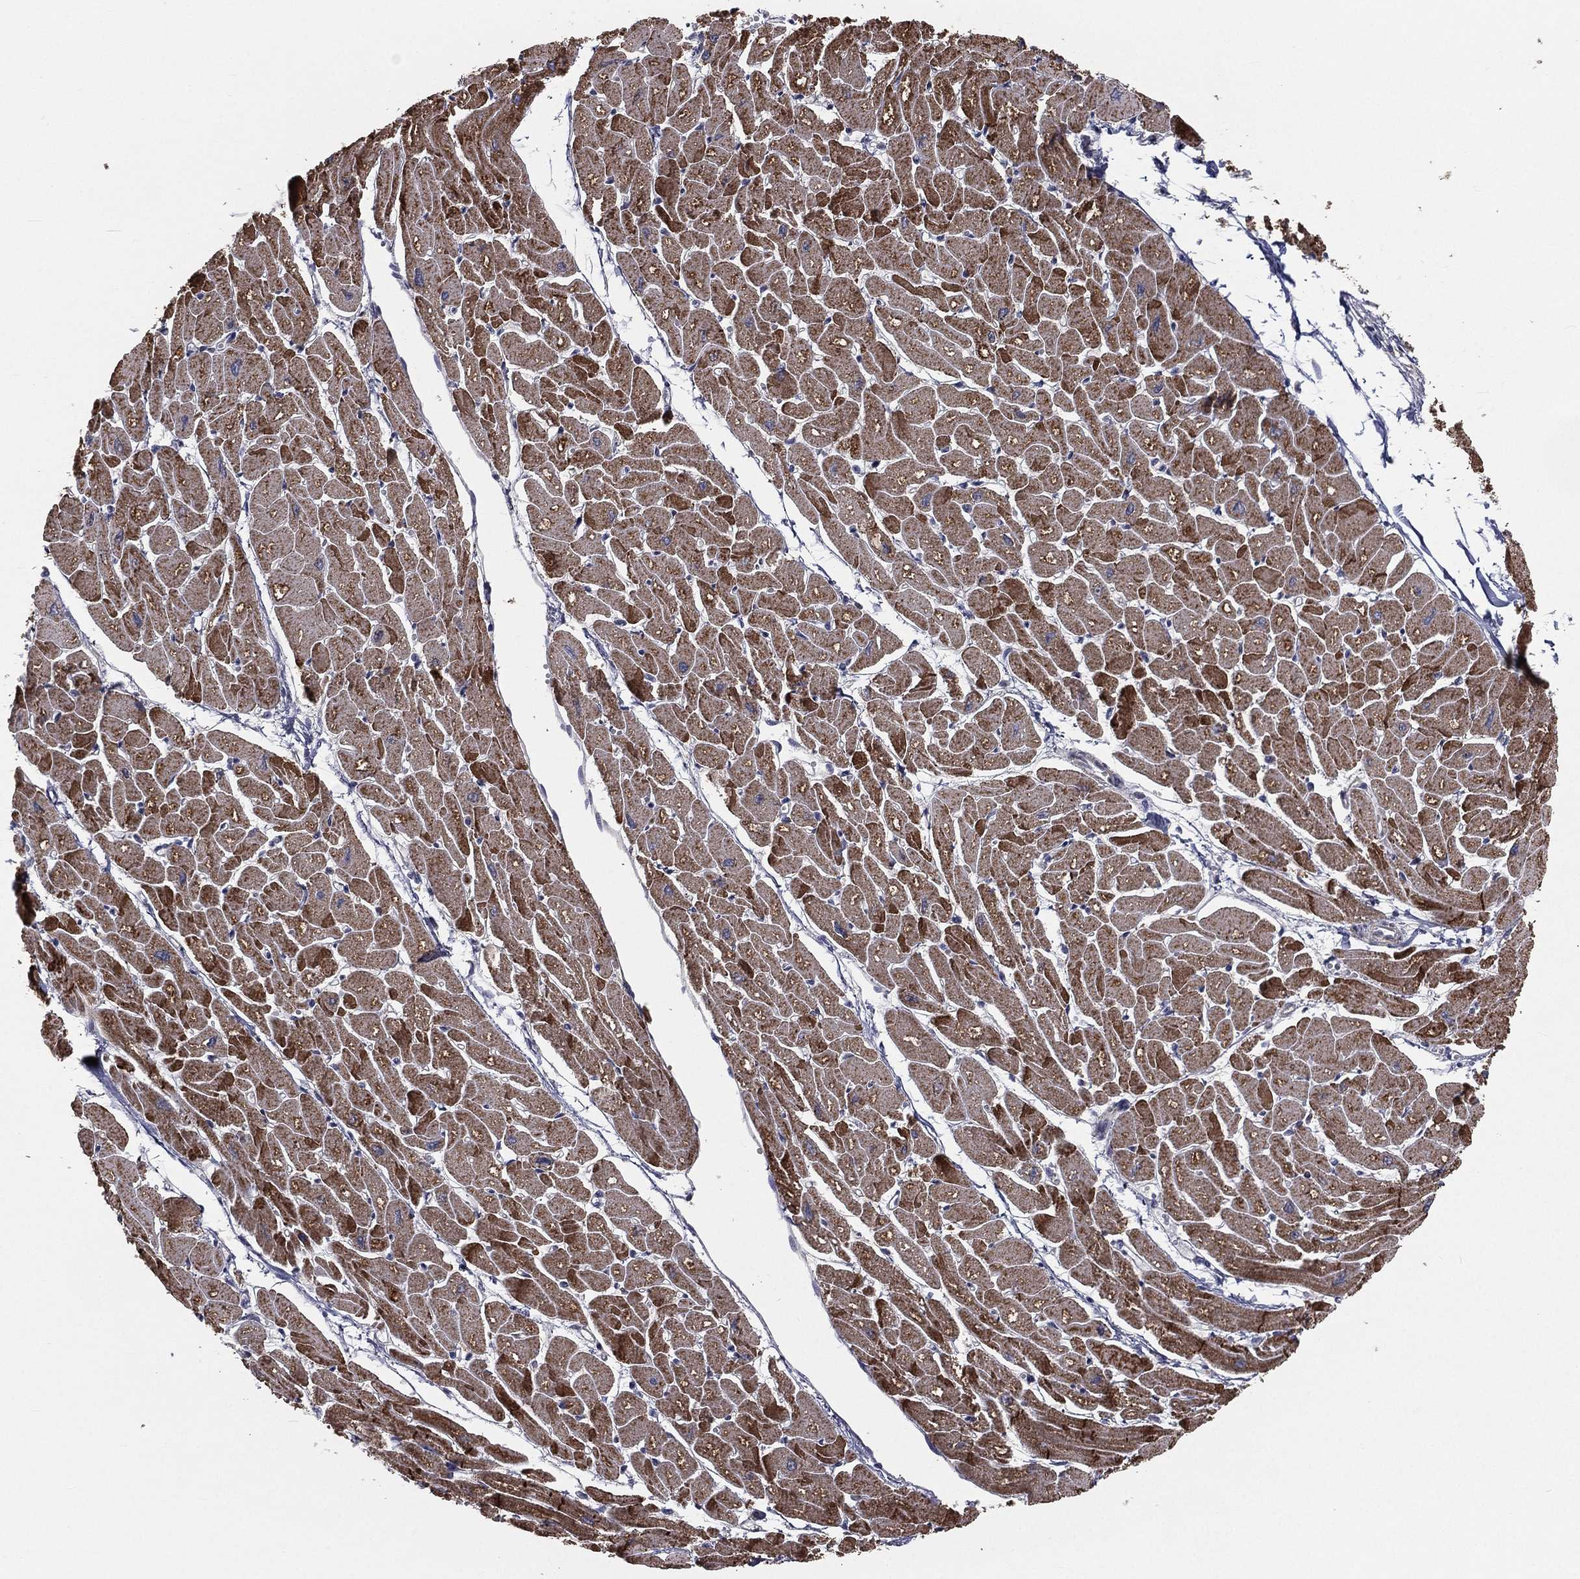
{"staining": {"intensity": "strong", "quantity": ">75%", "location": "cytoplasmic/membranous"}, "tissue": "heart muscle", "cell_type": "Cardiomyocytes", "image_type": "normal", "snomed": [{"axis": "morphology", "description": "Normal tissue, NOS"}, {"axis": "topography", "description": "Heart"}], "caption": "This micrograph exhibits IHC staining of normal human heart muscle, with high strong cytoplasmic/membranous expression in approximately >75% of cardiomyocytes.", "gene": "HADH", "patient": {"sex": "male", "age": 57}}